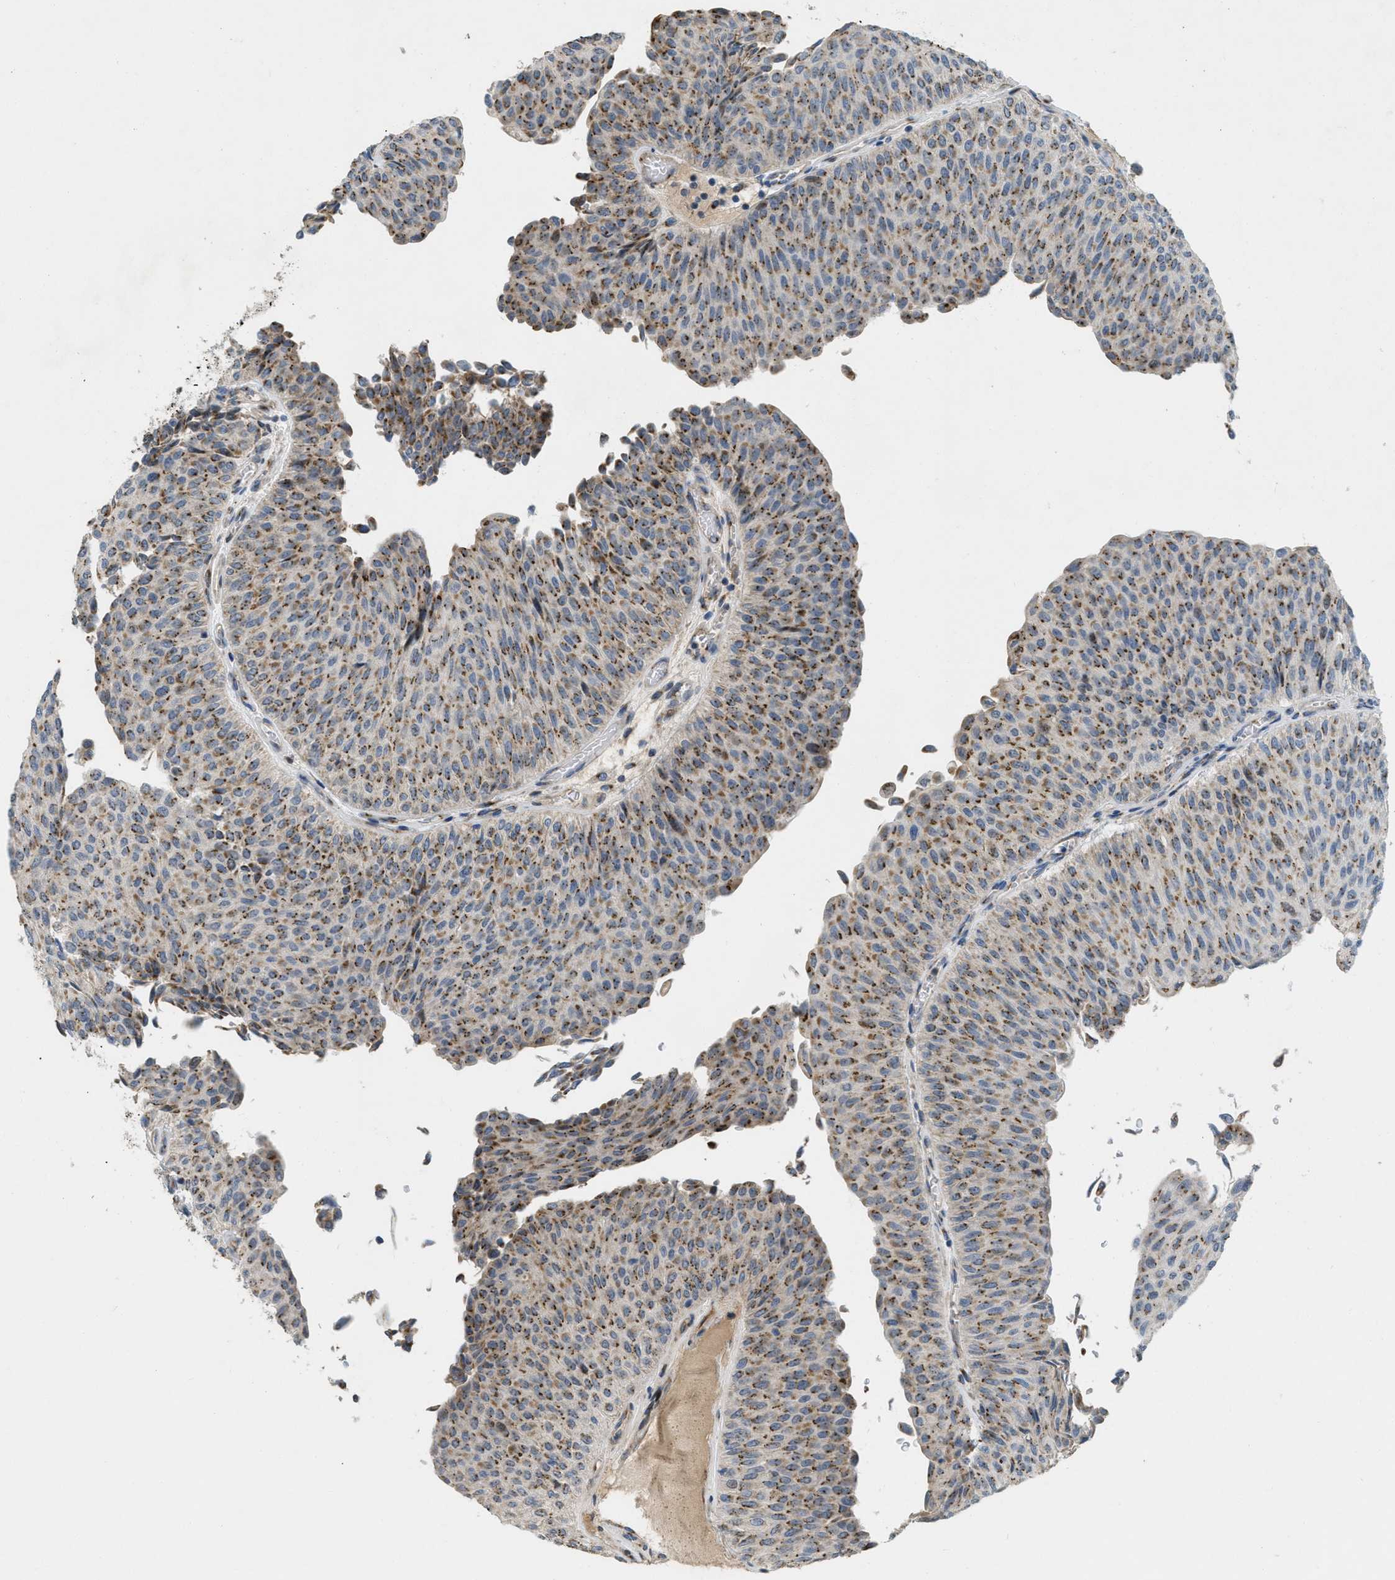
{"staining": {"intensity": "moderate", "quantity": ">75%", "location": "cytoplasmic/membranous"}, "tissue": "urothelial cancer", "cell_type": "Tumor cells", "image_type": "cancer", "snomed": [{"axis": "morphology", "description": "Urothelial carcinoma, Low grade"}, {"axis": "topography", "description": "Urinary bladder"}], "caption": "The immunohistochemical stain labels moderate cytoplasmic/membranous positivity in tumor cells of low-grade urothelial carcinoma tissue. (Brightfield microscopy of DAB IHC at high magnification).", "gene": "ZFPL1", "patient": {"sex": "male", "age": 78}}